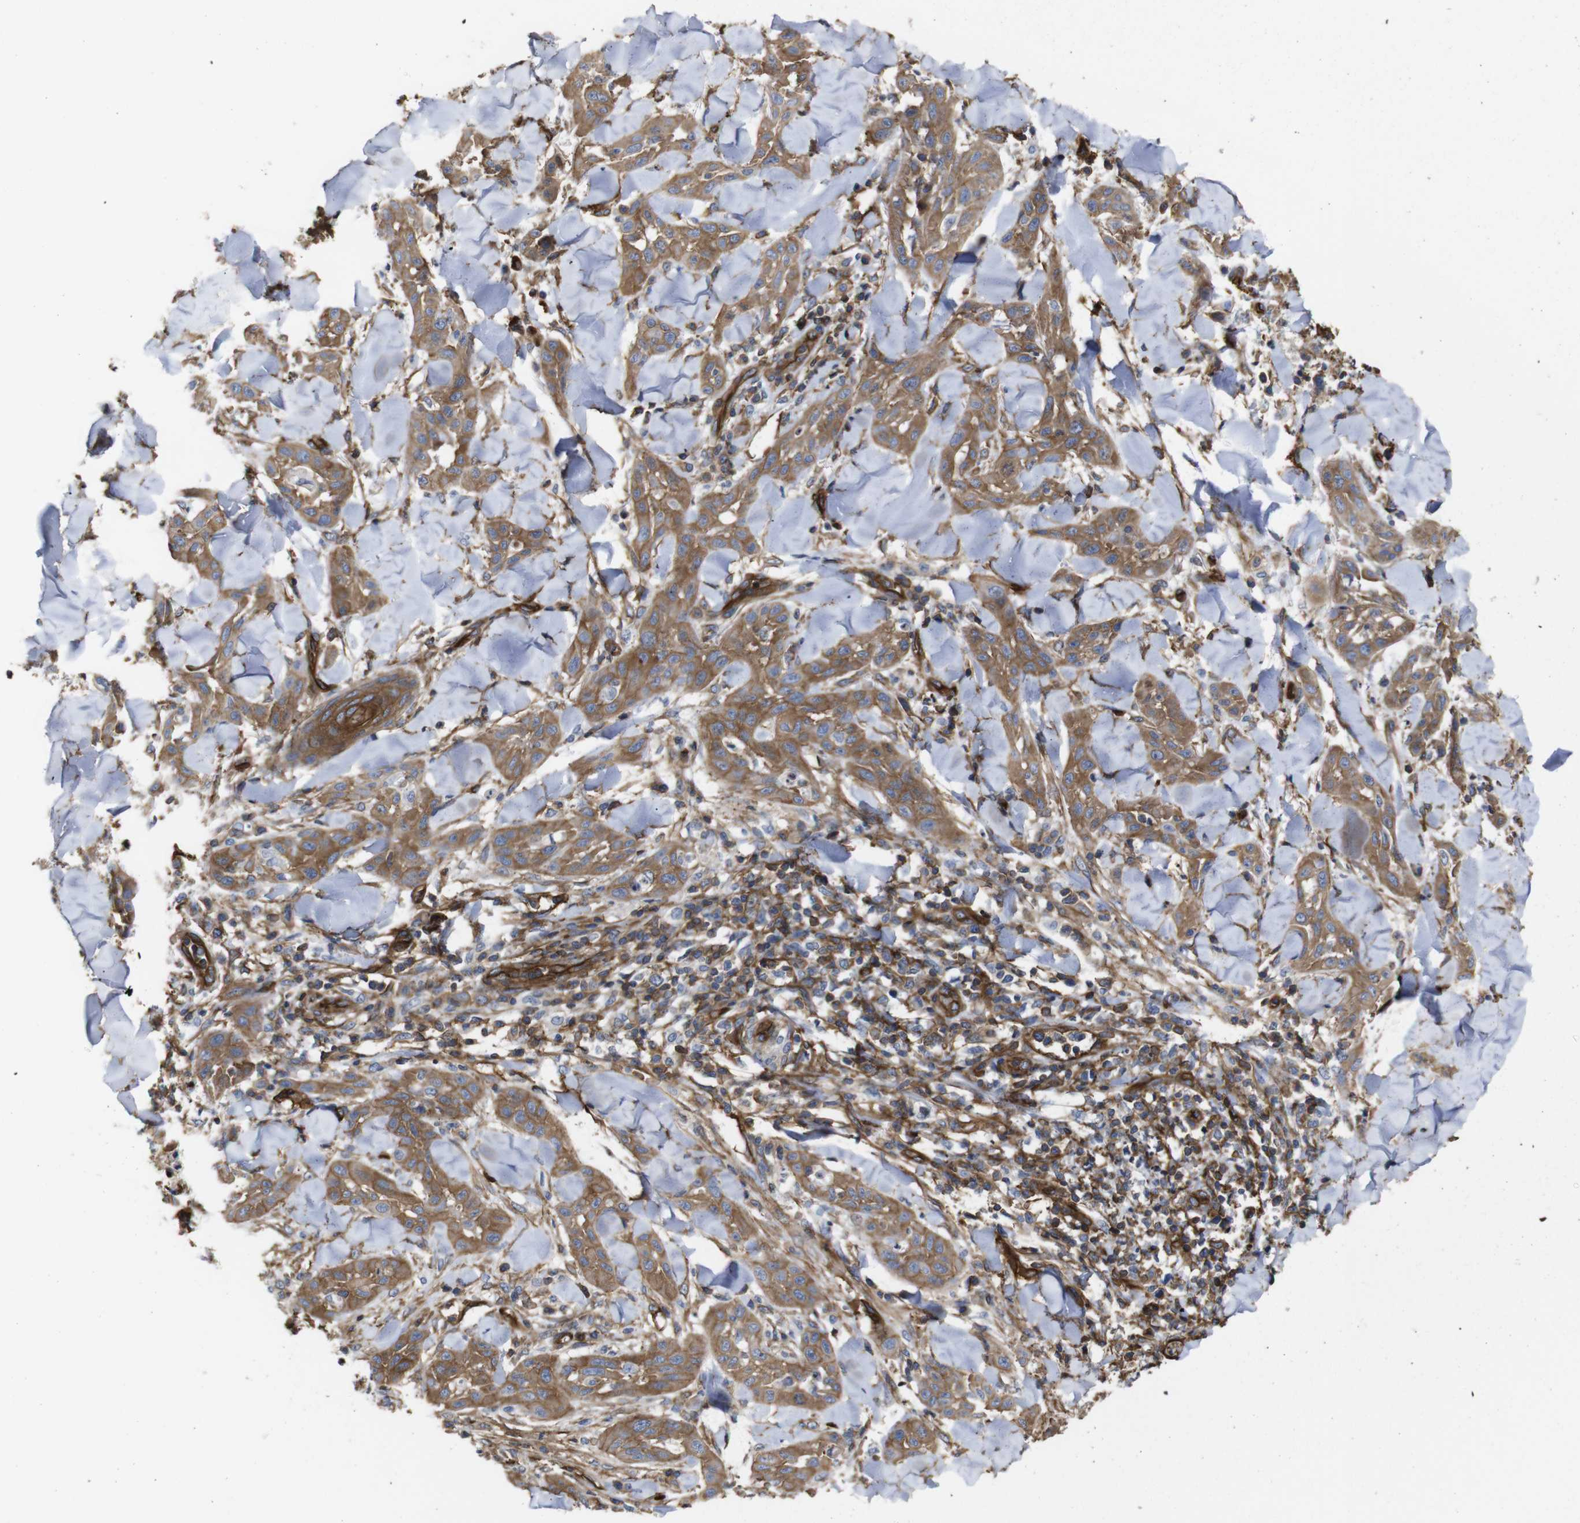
{"staining": {"intensity": "moderate", "quantity": ">75%", "location": "cytoplasmic/membranous"}, "tissue": "skin cancer", "cell_type": "Tumor cells", "image_type": "cancer", "snomed": [{"axis": "morphology", "description": "Squamous cell carcinoma, NOS"}, {"axis": "topography", "description": "Skin"}], "caption": "Human skin squamous cell carcinoma stained with a brown dye reveals moderate cytoplasmic/membranous positive expression in approximately >75% of tumor cells.", "gene": "SPTBN1", "patient": {"sex": "male", "age": 24}}